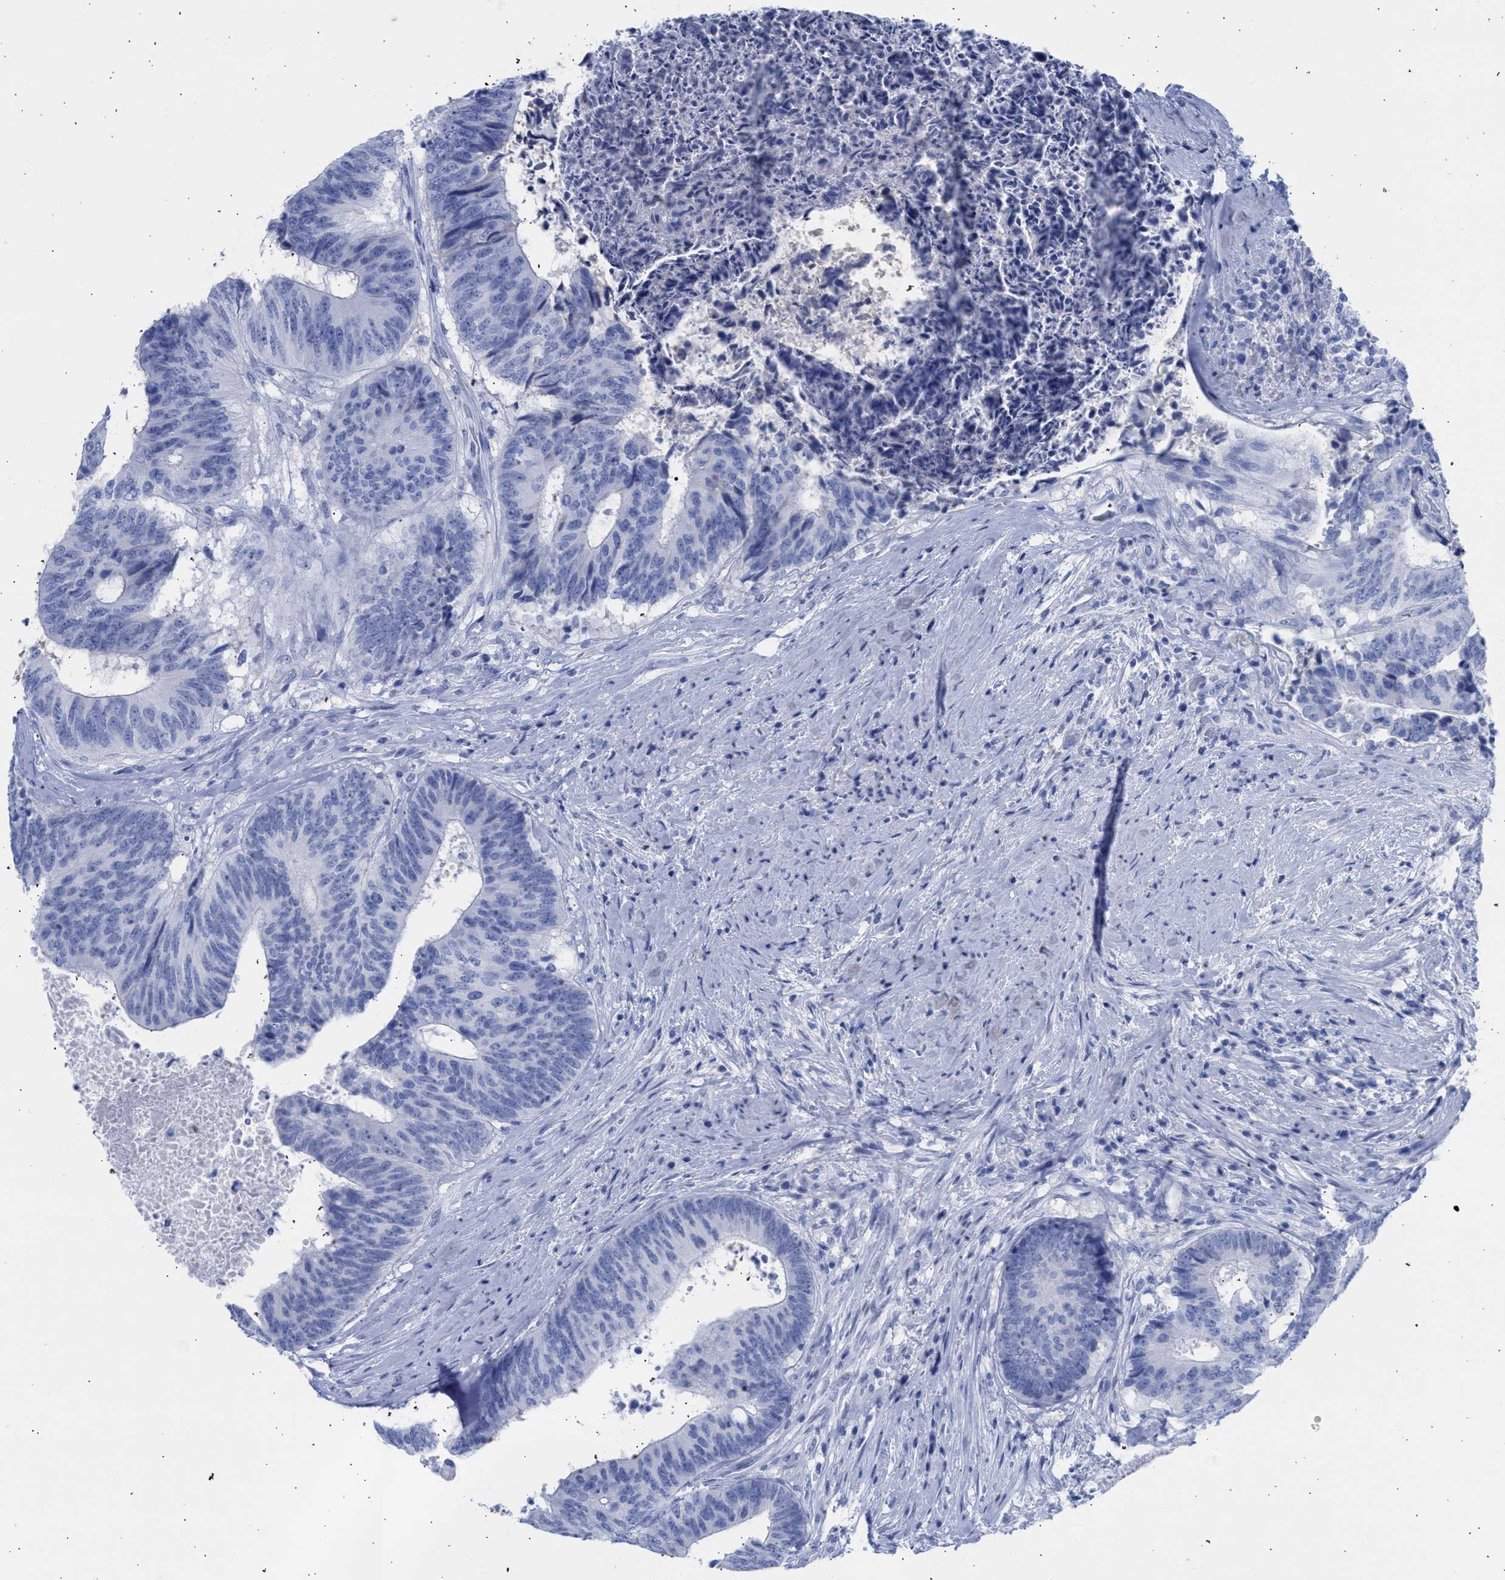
{"staining": {"intensity": "negative", "quantity": "none", "location": "none"}, "tissue": "colorectal cancer", "cell_type": "Tumor cells", "image_type": "cancer", "snomed": [{"axis": "morphology", "description": "Adenocarcinoma, NOS"}, {"axis": "topography", "description": "Rectum"}], "caption": "There is no significant expression in tumor cells of colorectal cancer. The staining was performed using DAB (3,3'-diaminobenzidine) to visualize the protein expression in brown, while the nuclei were stained in blue with hematoxylin (Magnification: 20x).", "gene": "RSPH1", "patient": {"sex": "male", "age": 72}}